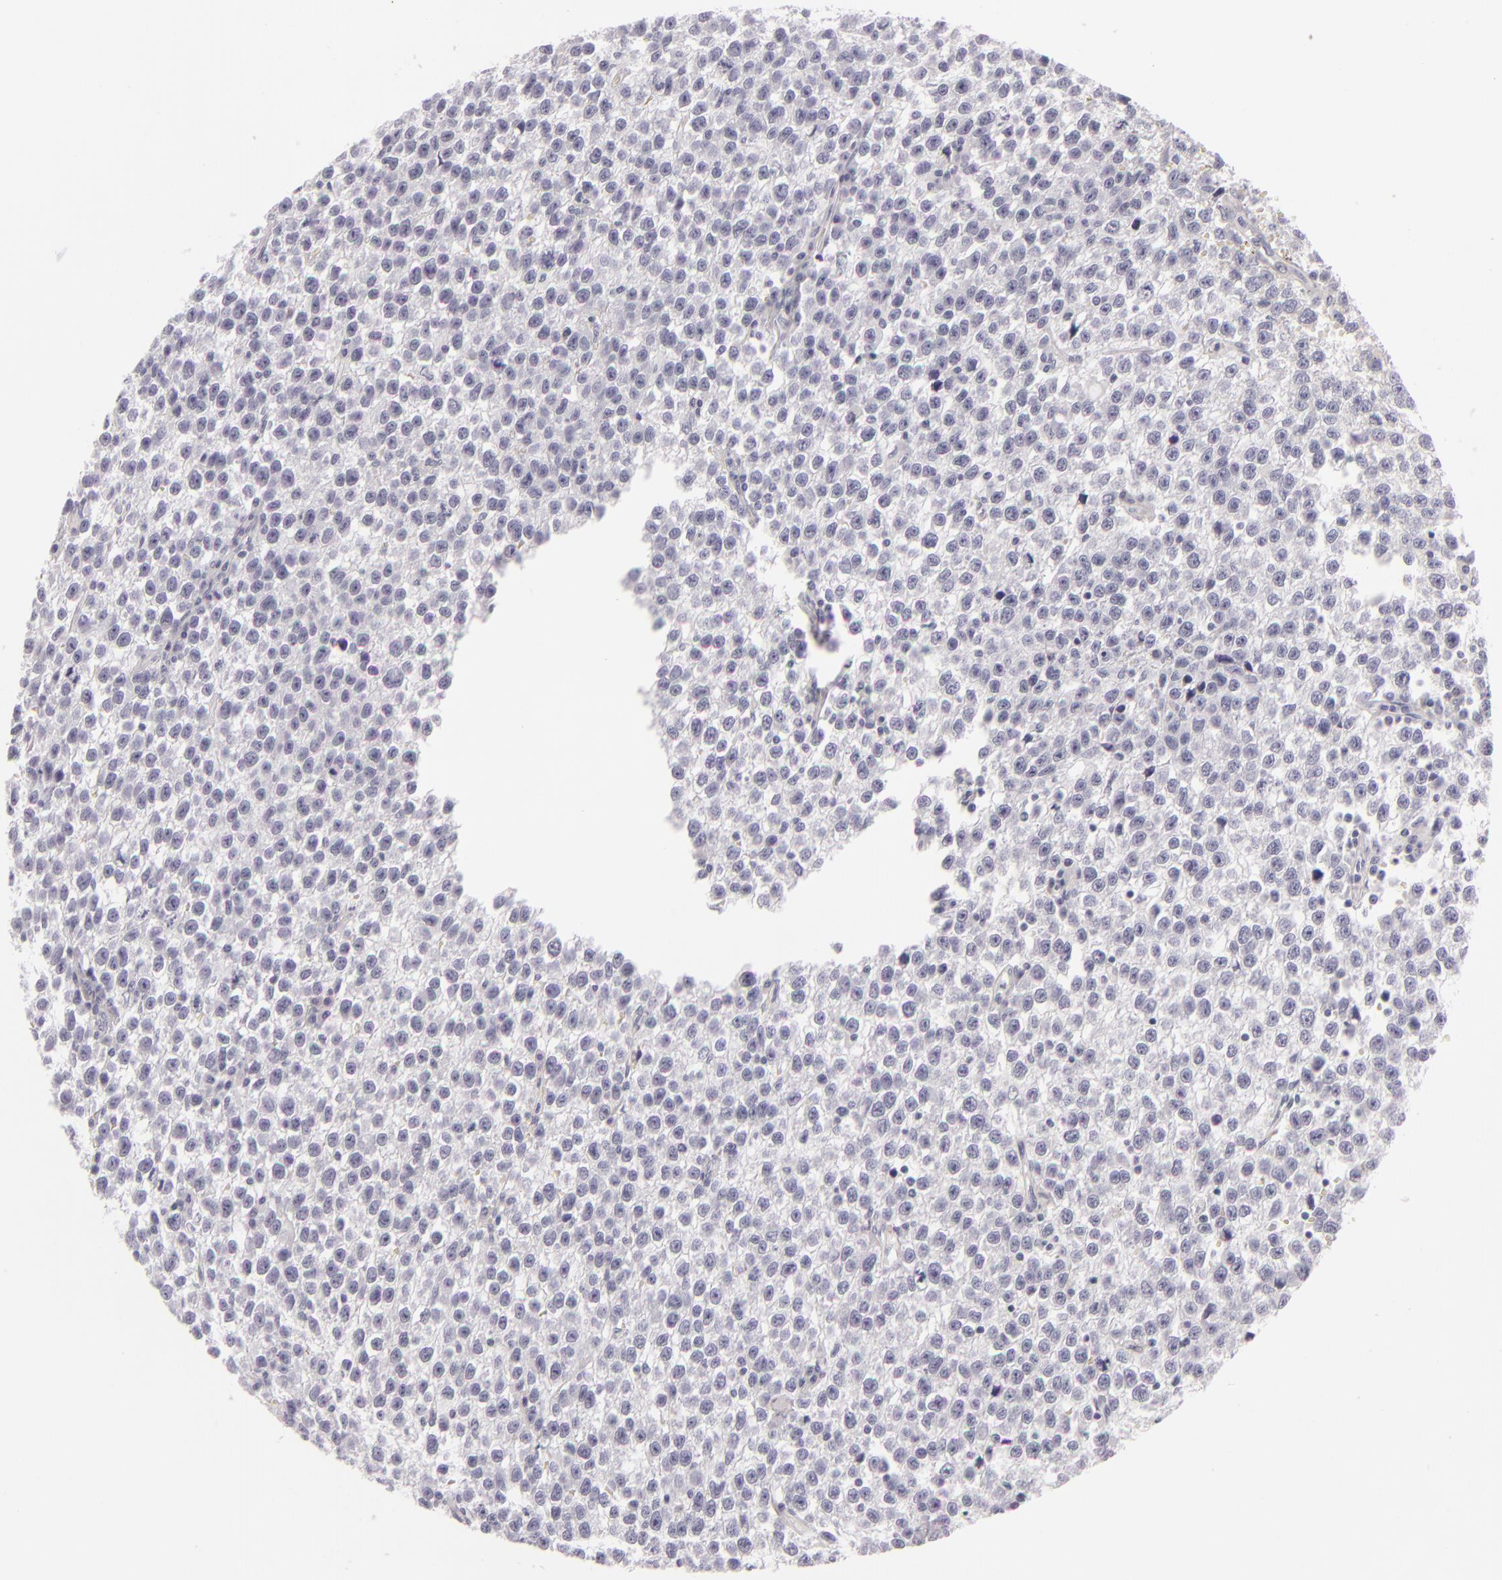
{"staining": {"intensity": "negative", "quantity": "none", "location": "none"}, "tissue": "testis cancer", "cell_type": "Tumor cells", "image_type": "cancer", "snomed": [{"axis": "morphology", "description": "Seminoma, NOS"}, {"axis": "topography", "description": "Testis"}], "caption": "A micrograph of human seminoma (testis) is negative for staining in tumor cells. (Stains: DAB immunohistochemistry with hematoxylin counter stain, Microscopy: brightfield microscopy at high magnification).", "gene": "CDX2", "patient": {"sex": "male", "age": 35}}